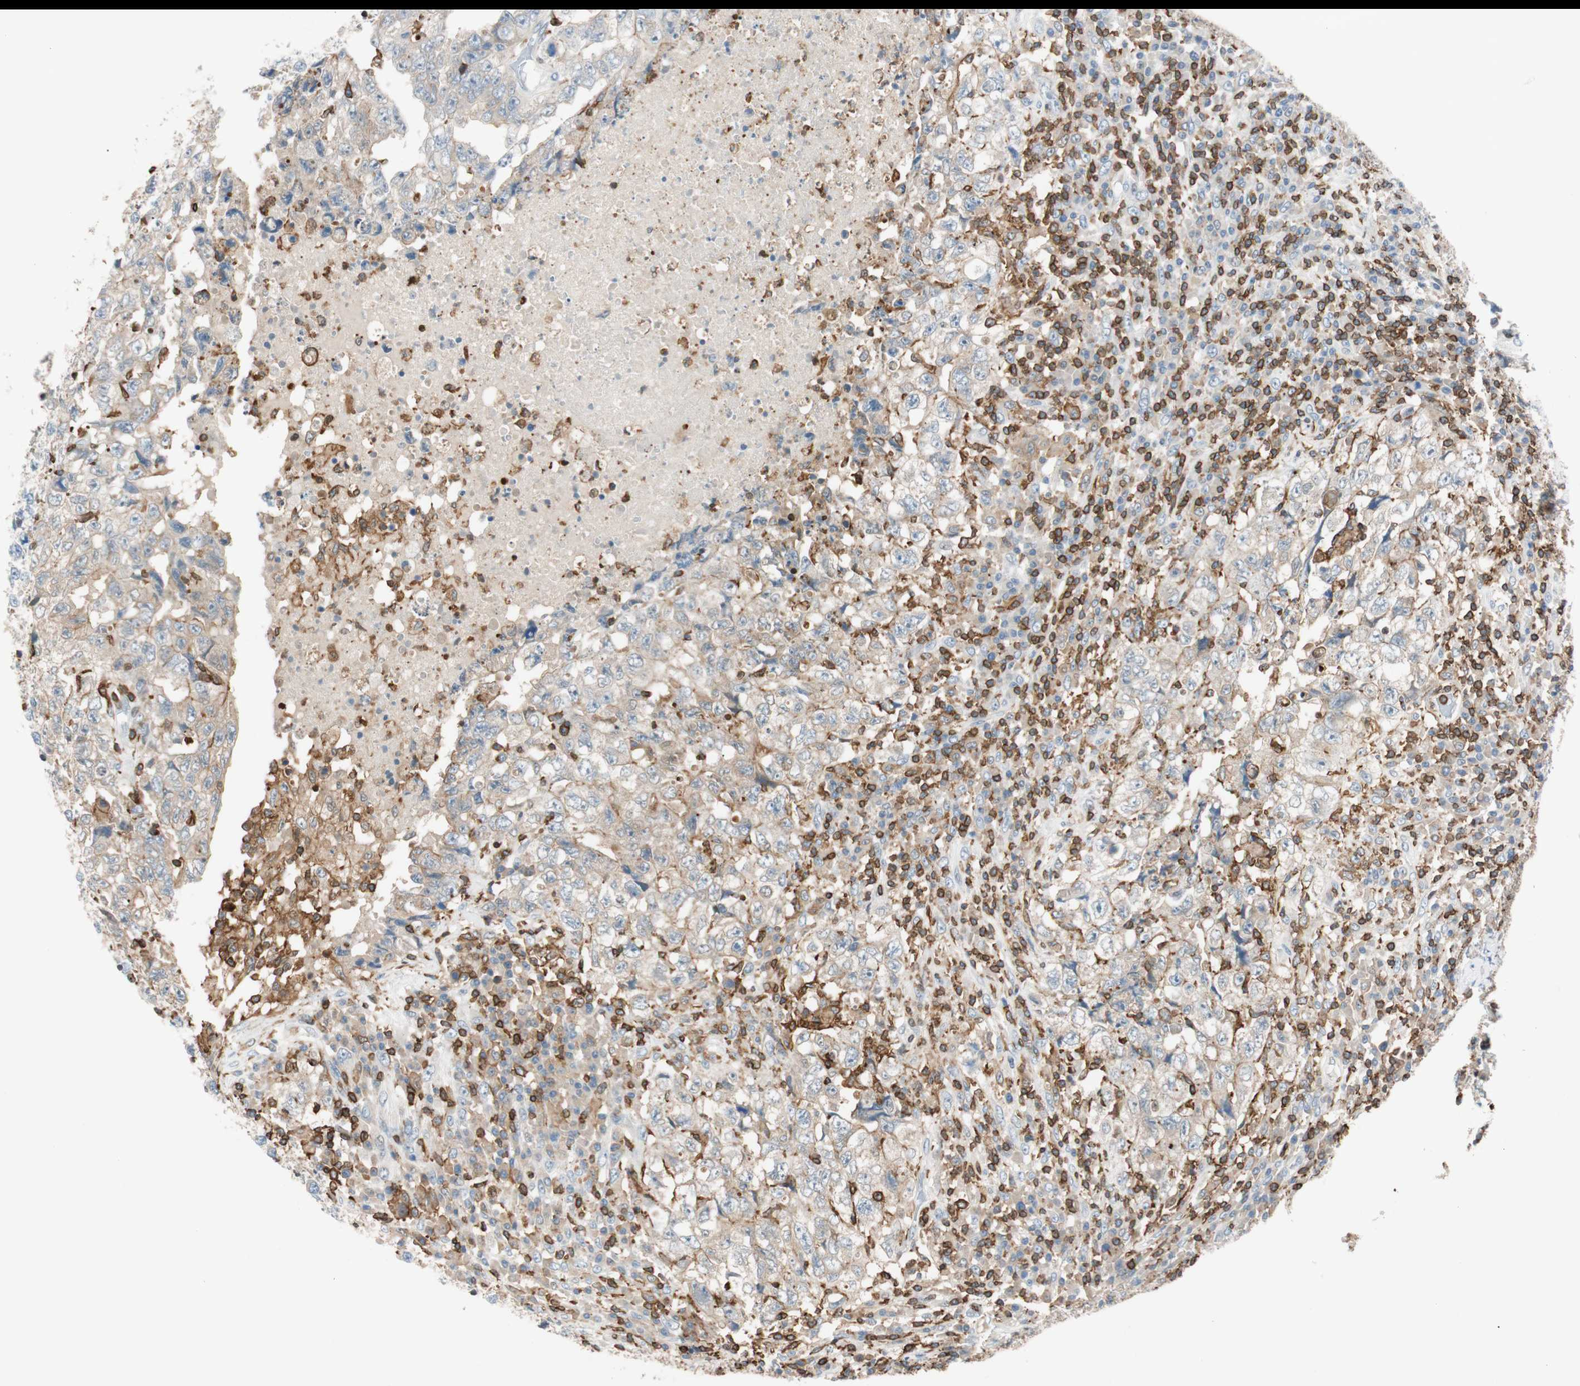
{"staining": {"intensity": "strong", "quantity": "<25%", "location": "cytoplasmic/membranous"}, "tissue": "testis cancer", "cell_type": "Tumor cells", "image_type": "cancer", "snomed": [{"axis": "morphology", "description": "Necrosis, NOS"}, {"axis": "morphology", "description": "Carcinoma, Embryonal, NOS"}, {"axis": "topography", "description": "Testis"}], "caption": "Tumor cells display medium levels of strong cytoplasmic/membranous positivity in approximately <25% of cells in human testis embryonal carcinoma.", "gene": "HPGD", "patient": {"sex": "male", "age": 19}}